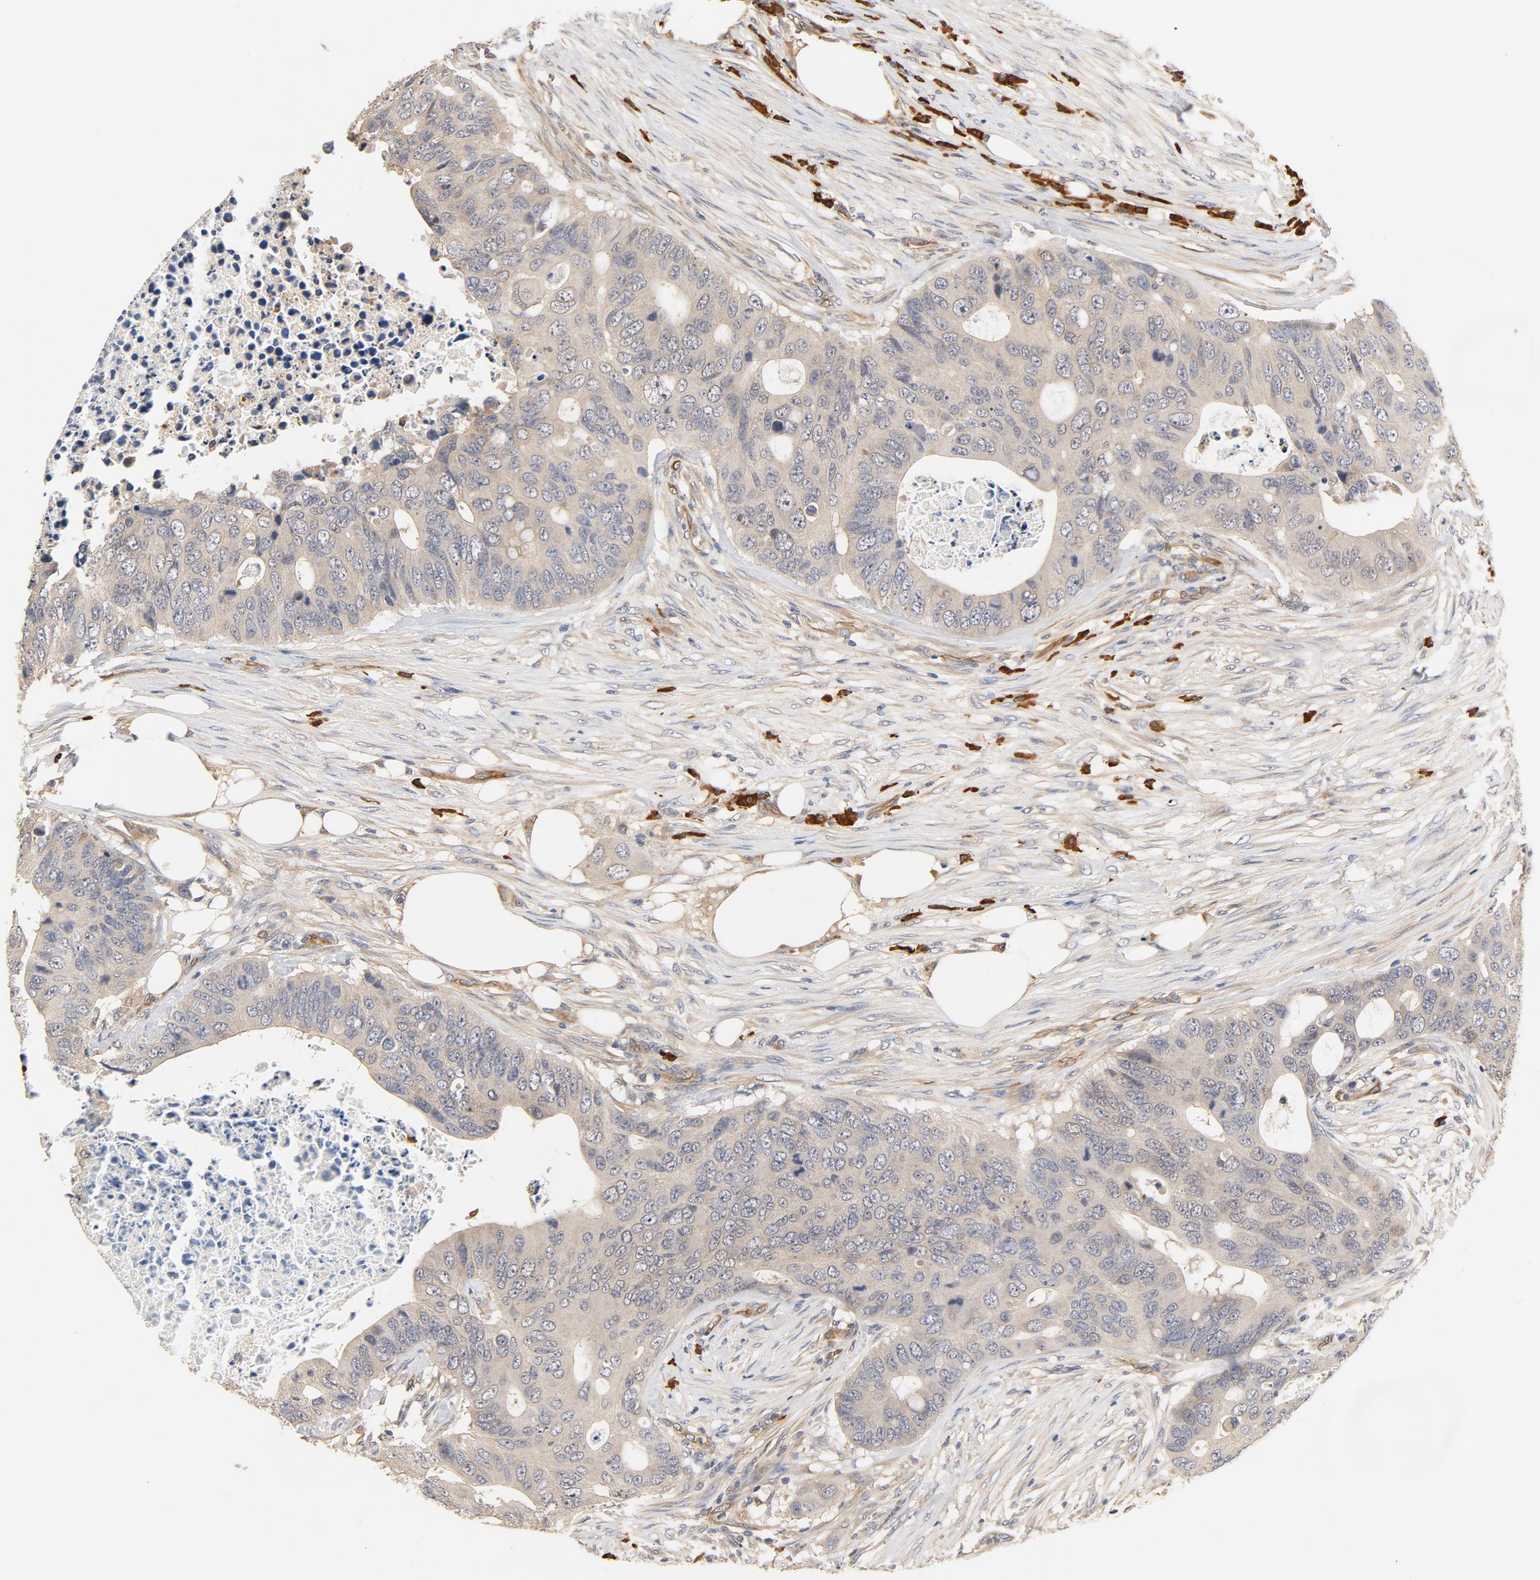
{"staining": {"intensity": "weak", "quantity": ">75%", "location": "cytoplasmic/membranous"}, "tissue": "colorectal cancer", "cell_type": "Tumor cells", "image_type": "cancer", "snomed": [{"axis": "morphology", "description": "Adenocarcinoma, NOS"}, {"axis": "topography", "description": "Colon"}], "caption": "Human colorectal cancer (adenocarcinoma) stained for a protein (brown) exhibits weak cytoplasmic/membranous positive expression in approximately >75% of tumor cells.", "gene": "UBE2J1", "patient": {"sex": "male", "age": 71}}